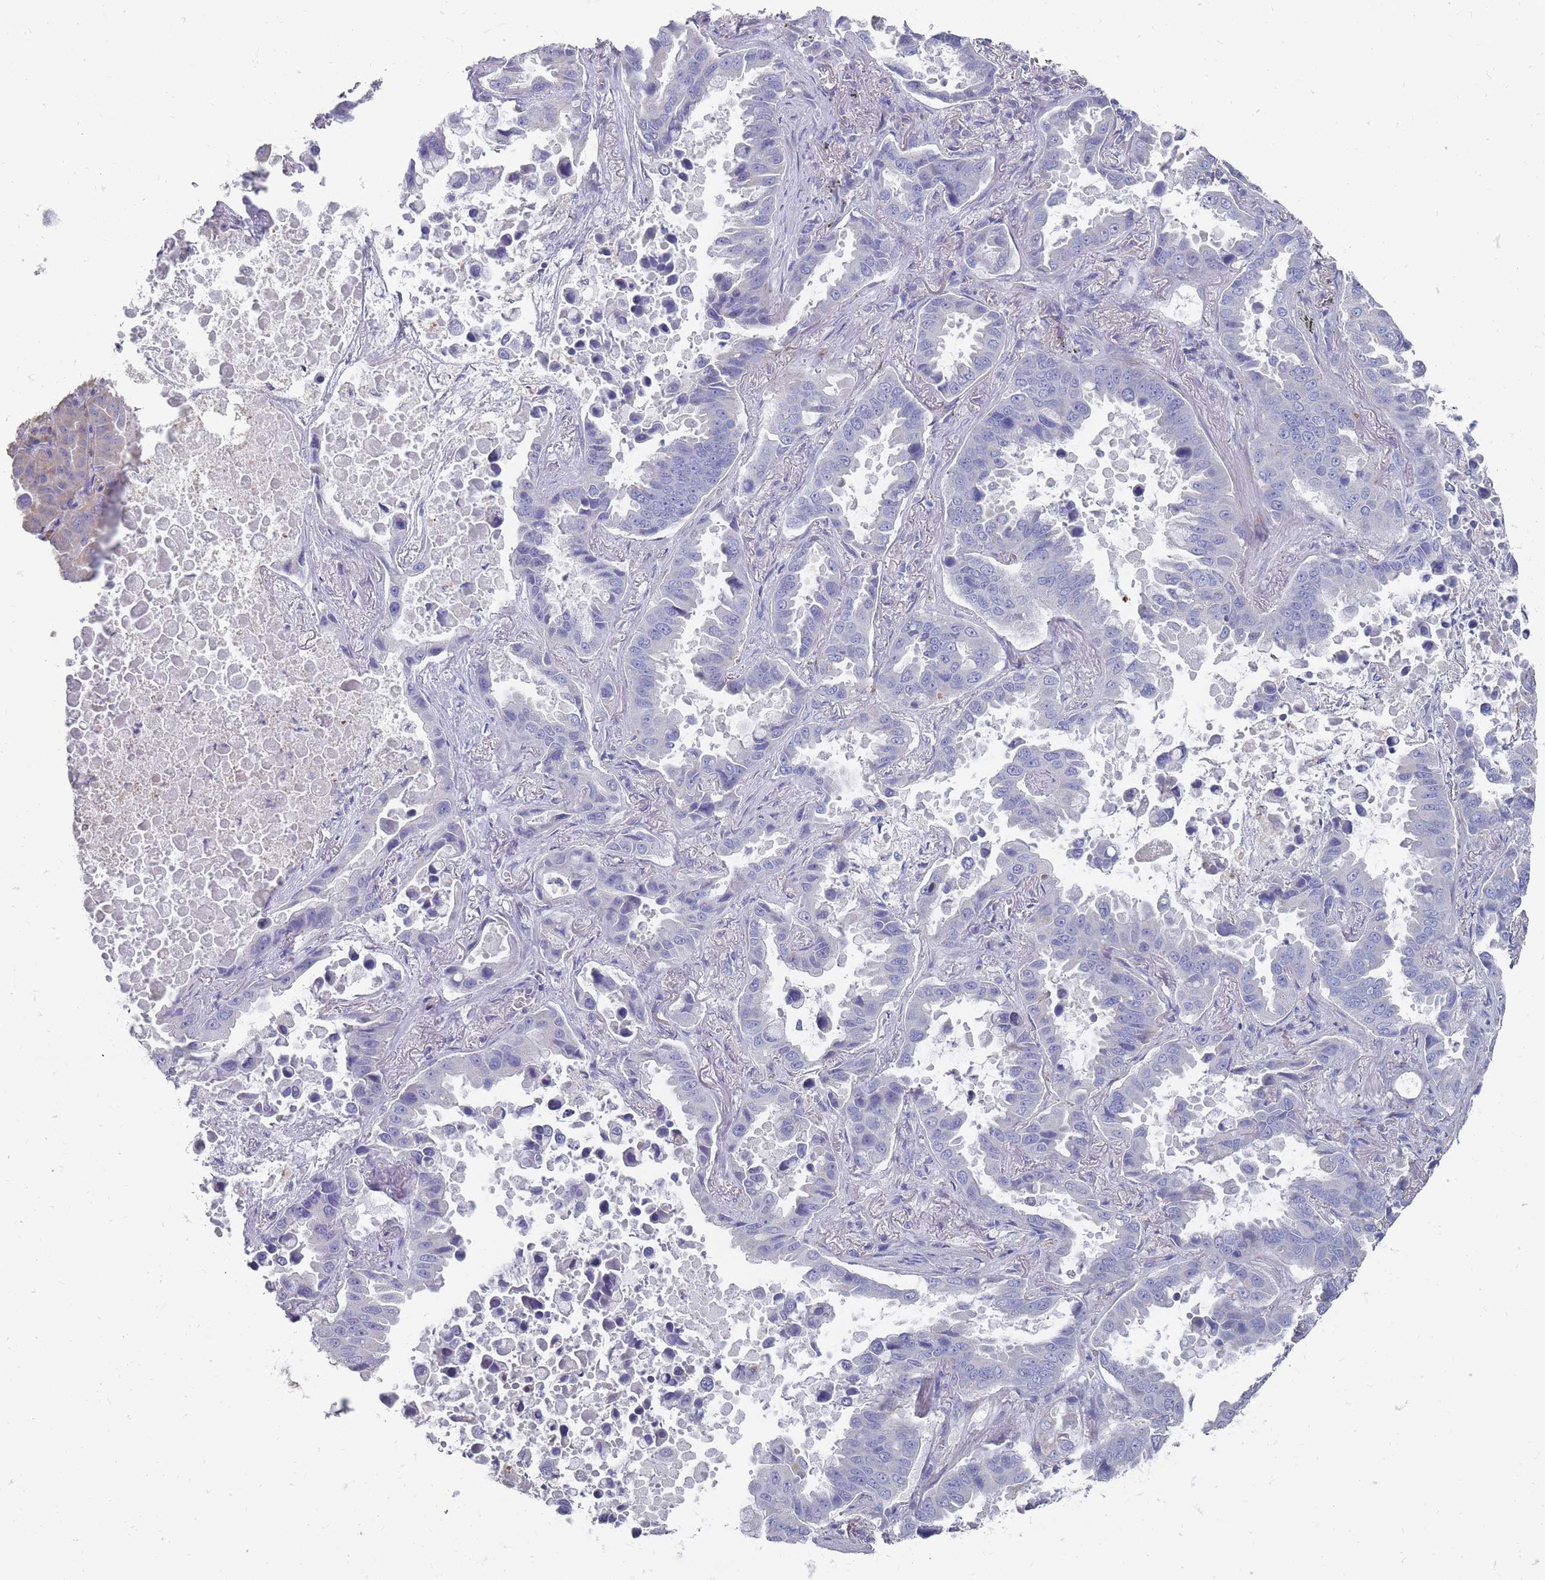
{"staining": {"intensity": "negative", "quantity": "none", "location": "none"}, "tissue": "lung cancer", "cell_type": "Tumor cells", "image_type": "cancer", "snomed": [{"axis": "morphology", "description": "Adenocarcinoma, NOS"}, {"axis": "topography", "description": "Lung"}], "caption": "Immunohistochemistry micrograph of human lung cancer (adenocarcinoma) stained for a protein (brown), which exhibits no staining in tumor cells.", "gene": "OTULINL", "patient": {"sex": "male", "age": 64}}